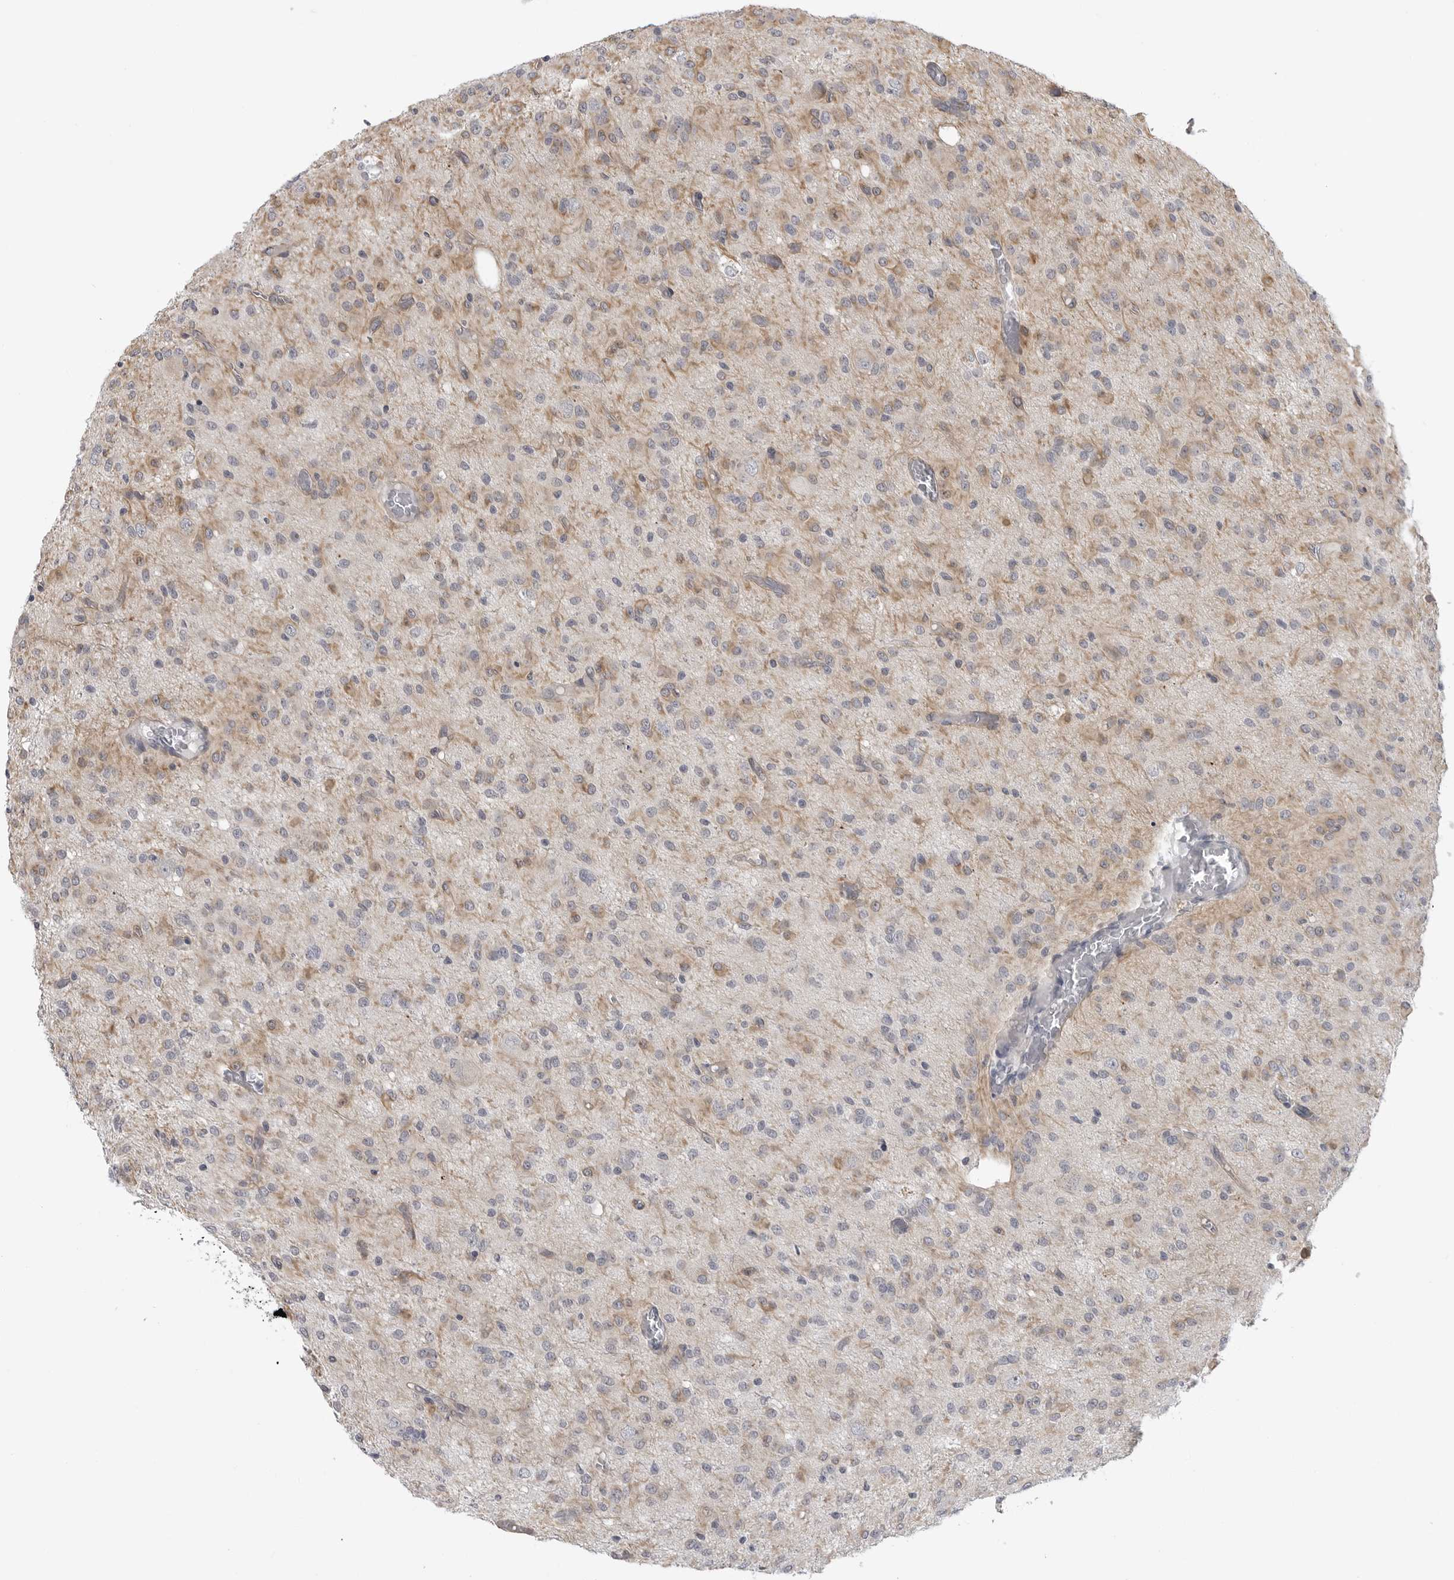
{"staining": {"intensity": "negative", "quantity": "none", "location": "none"}, "tissue": "glioma", "cell_type": "Tumor cells", "image_type": "cancer", "snomed": [{"axis": "morphology", "description": "Glioma, malignant, High grade"}, {"axis": "topography", "description": "Brain"}], "caption": "This is an immunohistochemistry micrograph of human malignant glioma (high-grade). There is no staining in tumor cells.", "gene": "LRRC45", "patient": {"sex": "female", "age": 59}}